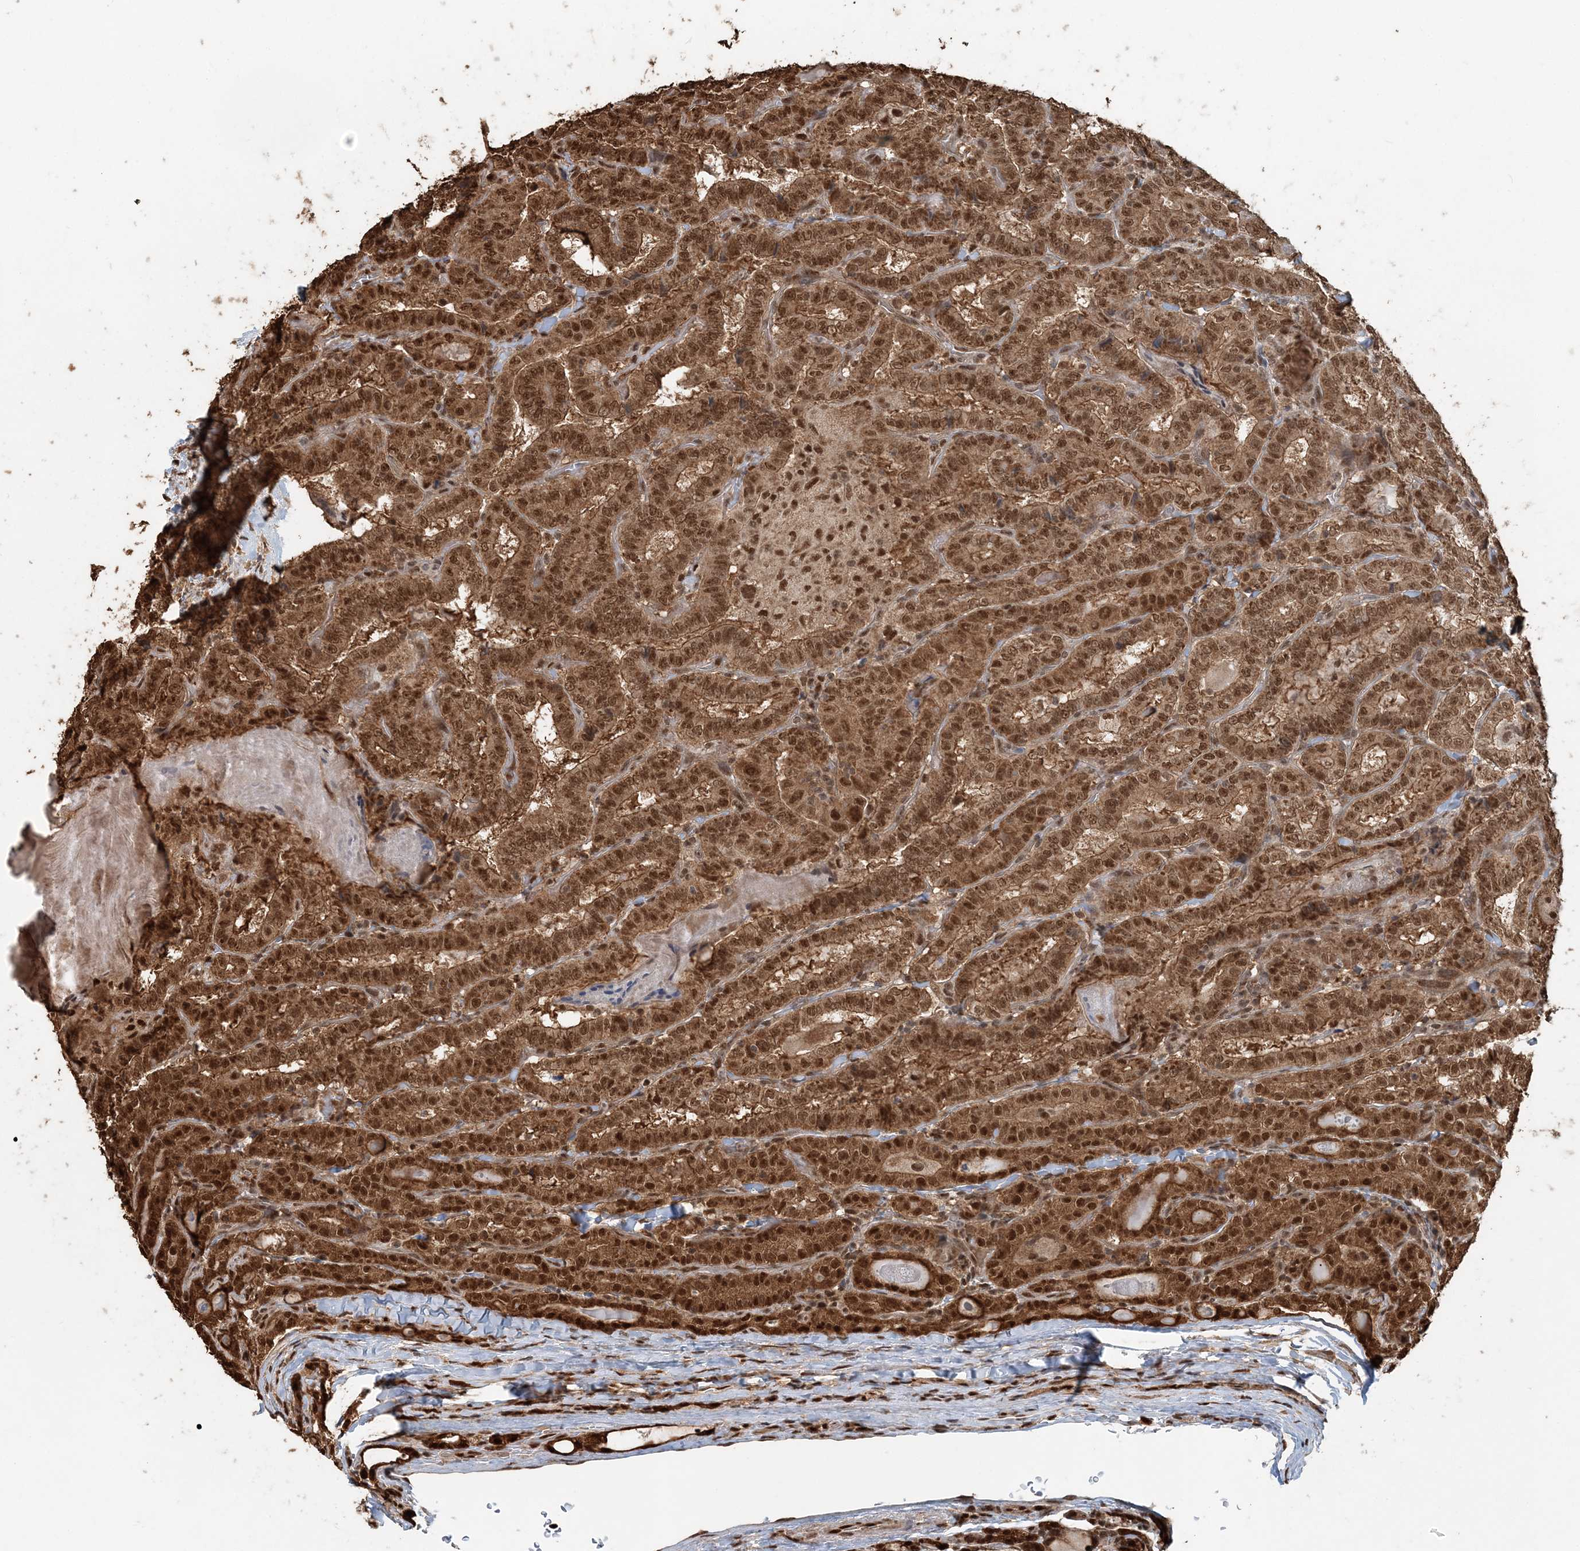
{"staining": {"intensity": "moderate", "quantity": ">75%", "location": "cytoplasmic/membranous,nuclear"}, "tissue": "thyroid cancer", "cell_type": "Tumor cells", "image_type": "cancer", "snomed": [{"axis": "morphology", "description": "Papillary adenocarcinoma, NOS"}, {"axis": "topography", "description": "Thyroid gland"}], "caption": "Immunohistochemical staining of human thyroid cancer exhibits medium levels of moderate cytoplasmic/membranous and nuclear staining in about >75% of tumor cells. The protein is shown in brown color, while the nuclei are stained blue.", "gene": "ARHGAP35", "patient": {"sex": "female", "age": 72}}